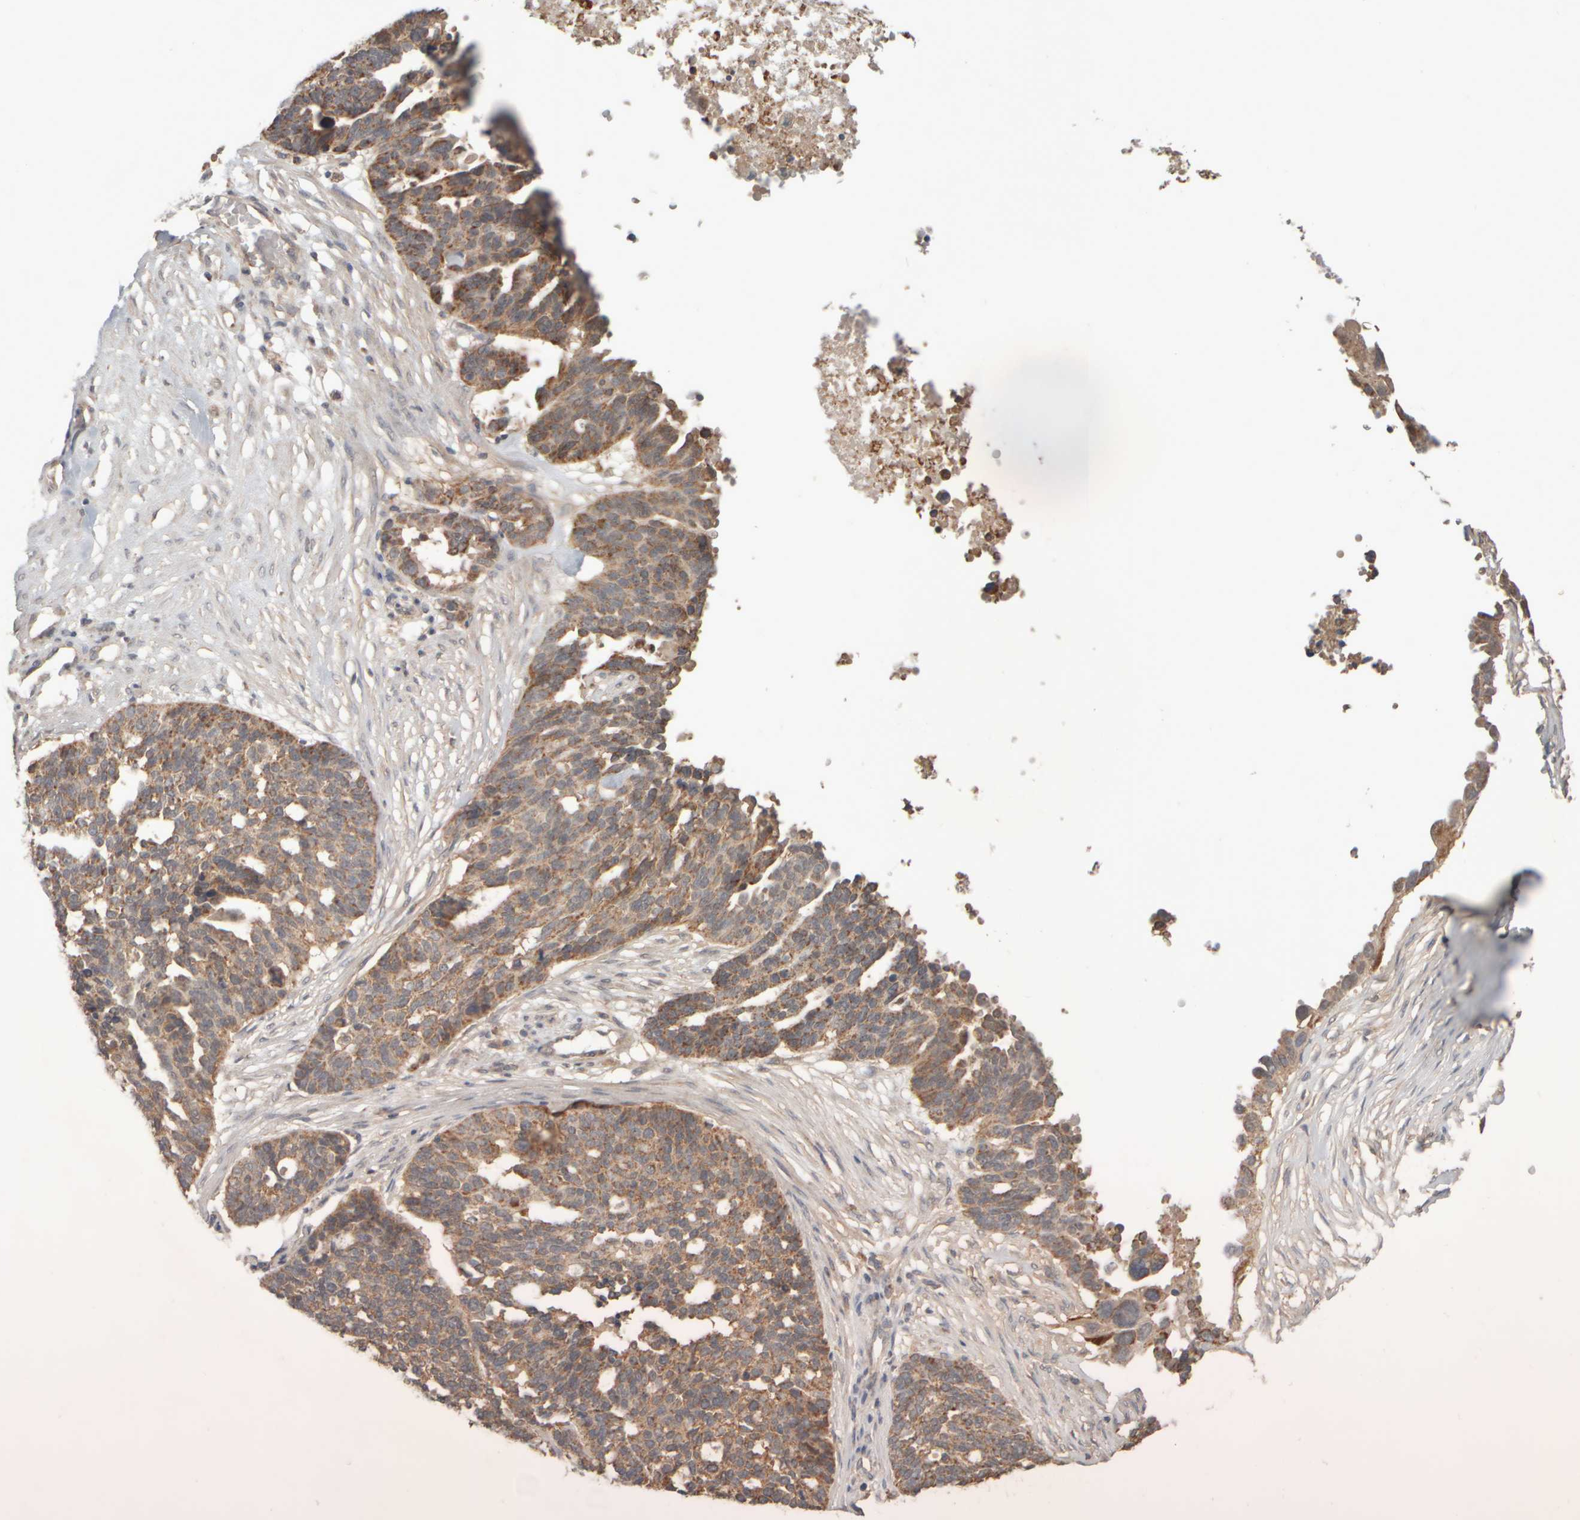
{"staining": {"intensity": "moderate", "quantity": ">75%", "location": "cytoplasmic/membranous"}, "tissue": "ovarian cancer", "cell_type": "Tumor cells", "image_type": "cancer", "snomed": [{"axis": "morphology", "description": "Cystadenocarcinoma, serous, NOS"}, {"axis": "topography", "description": "Ovary"}], "caption": "Immunohistochemical staining of human ovarian serous cystadenocarcinoma reveals medium levels of moderate cytoplasmic/membranous expression in approximately >75% of tumor cells.", "gene": "EIF2B3", "patient": {"sex": "female", "age": 59}}